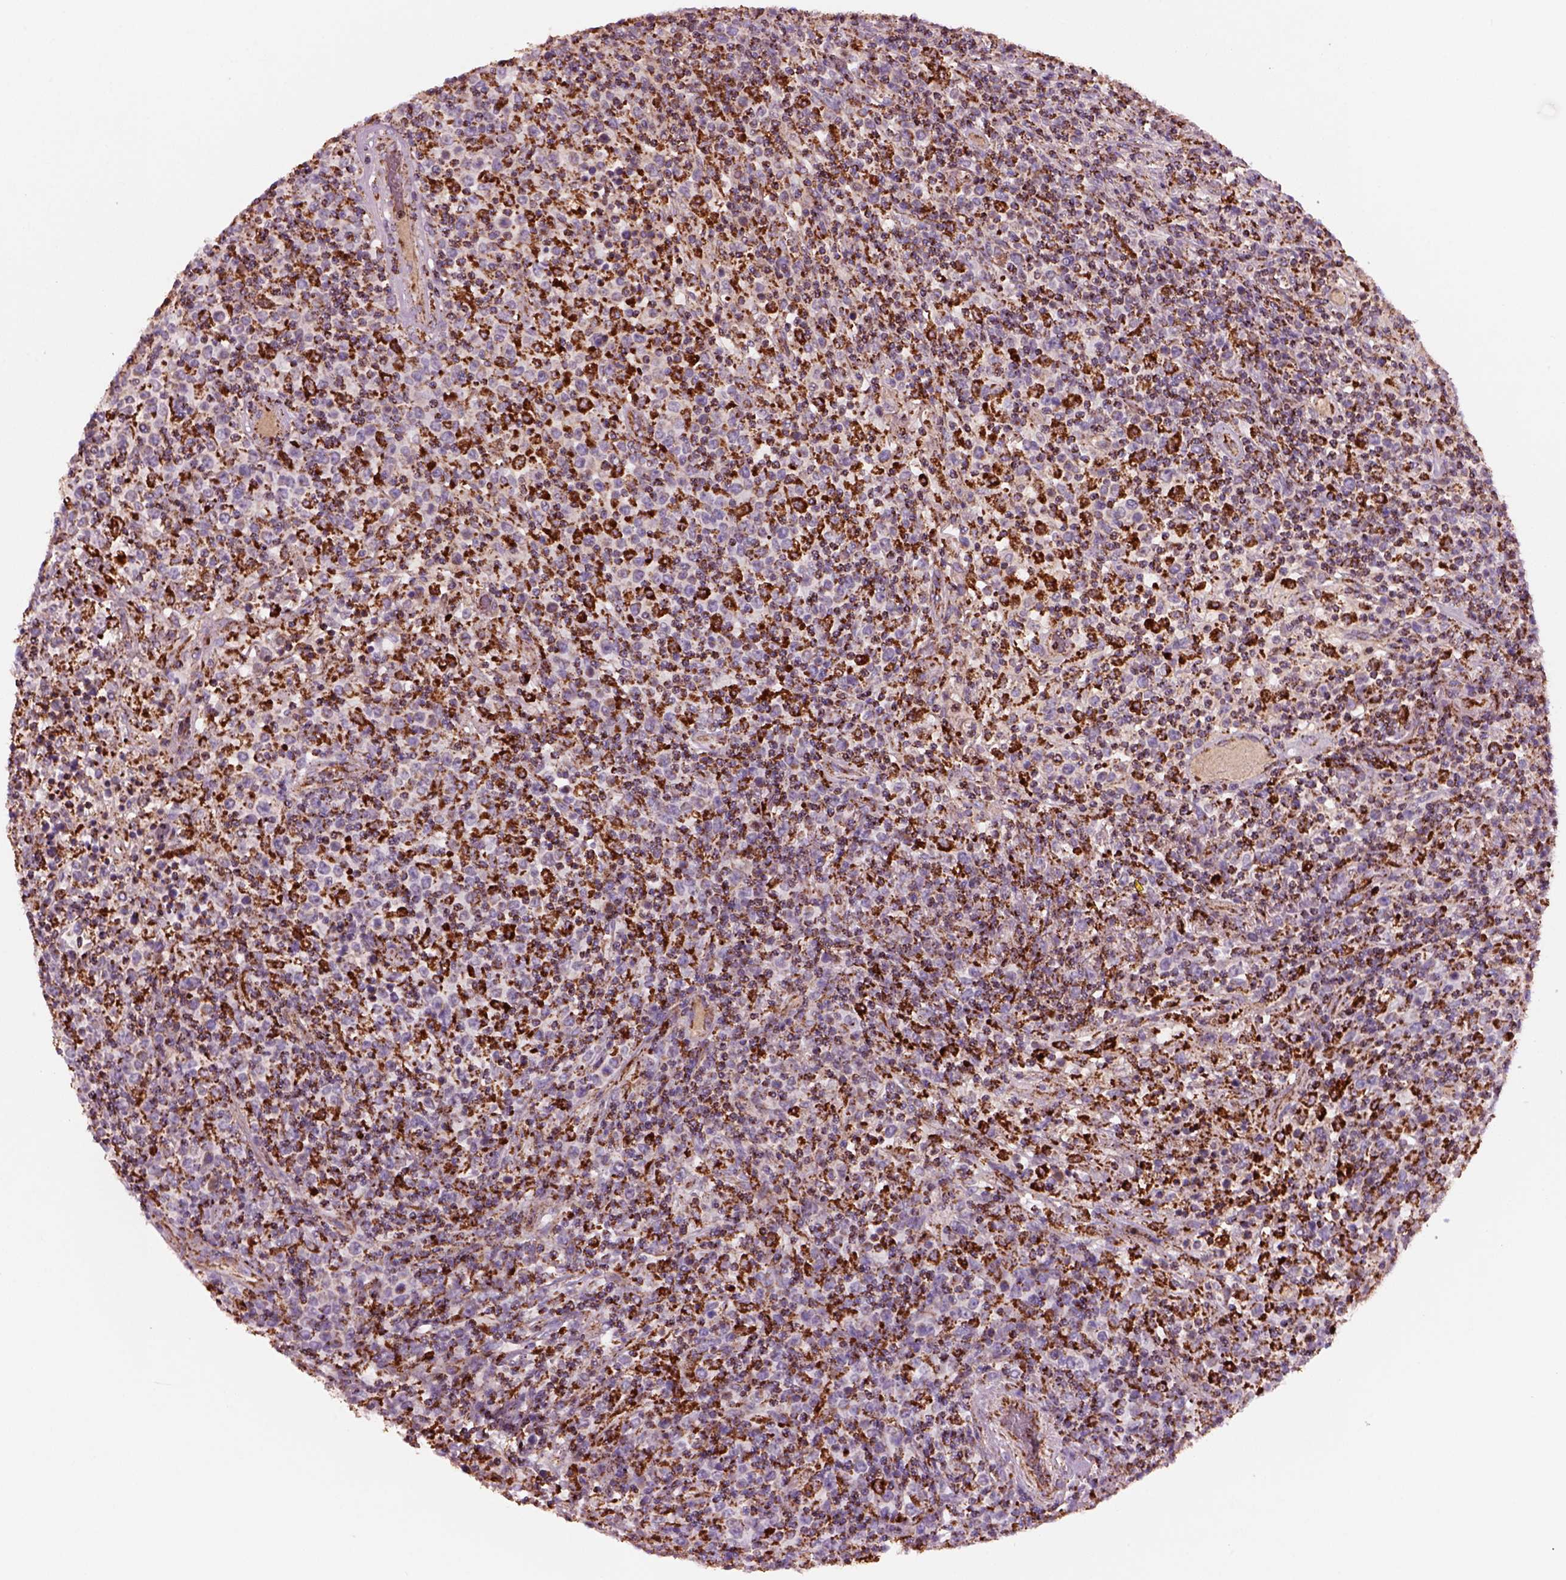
{"staining": {"intensity": "strong", "quantity": ">75%", "location": "cytoplasmic/membranous"}, "tissue": "lymphoma", "cell_type": "Tumor cells", "image_type": "cancer", "snomed": [{"axis": "morphology", "description": "Malignant lymphoma, non-Hodgkin's type, High grade"}, {"axis": "topography", "description": "Lung"}], "caption": "Immunohistochemical staining of human lymphoma reveals strong cytoplasmic/membranous protein positivity in about >75% of tumor cells.", "gene": "SLC25A24", "patient": {"sex": "male", "age": 79}}